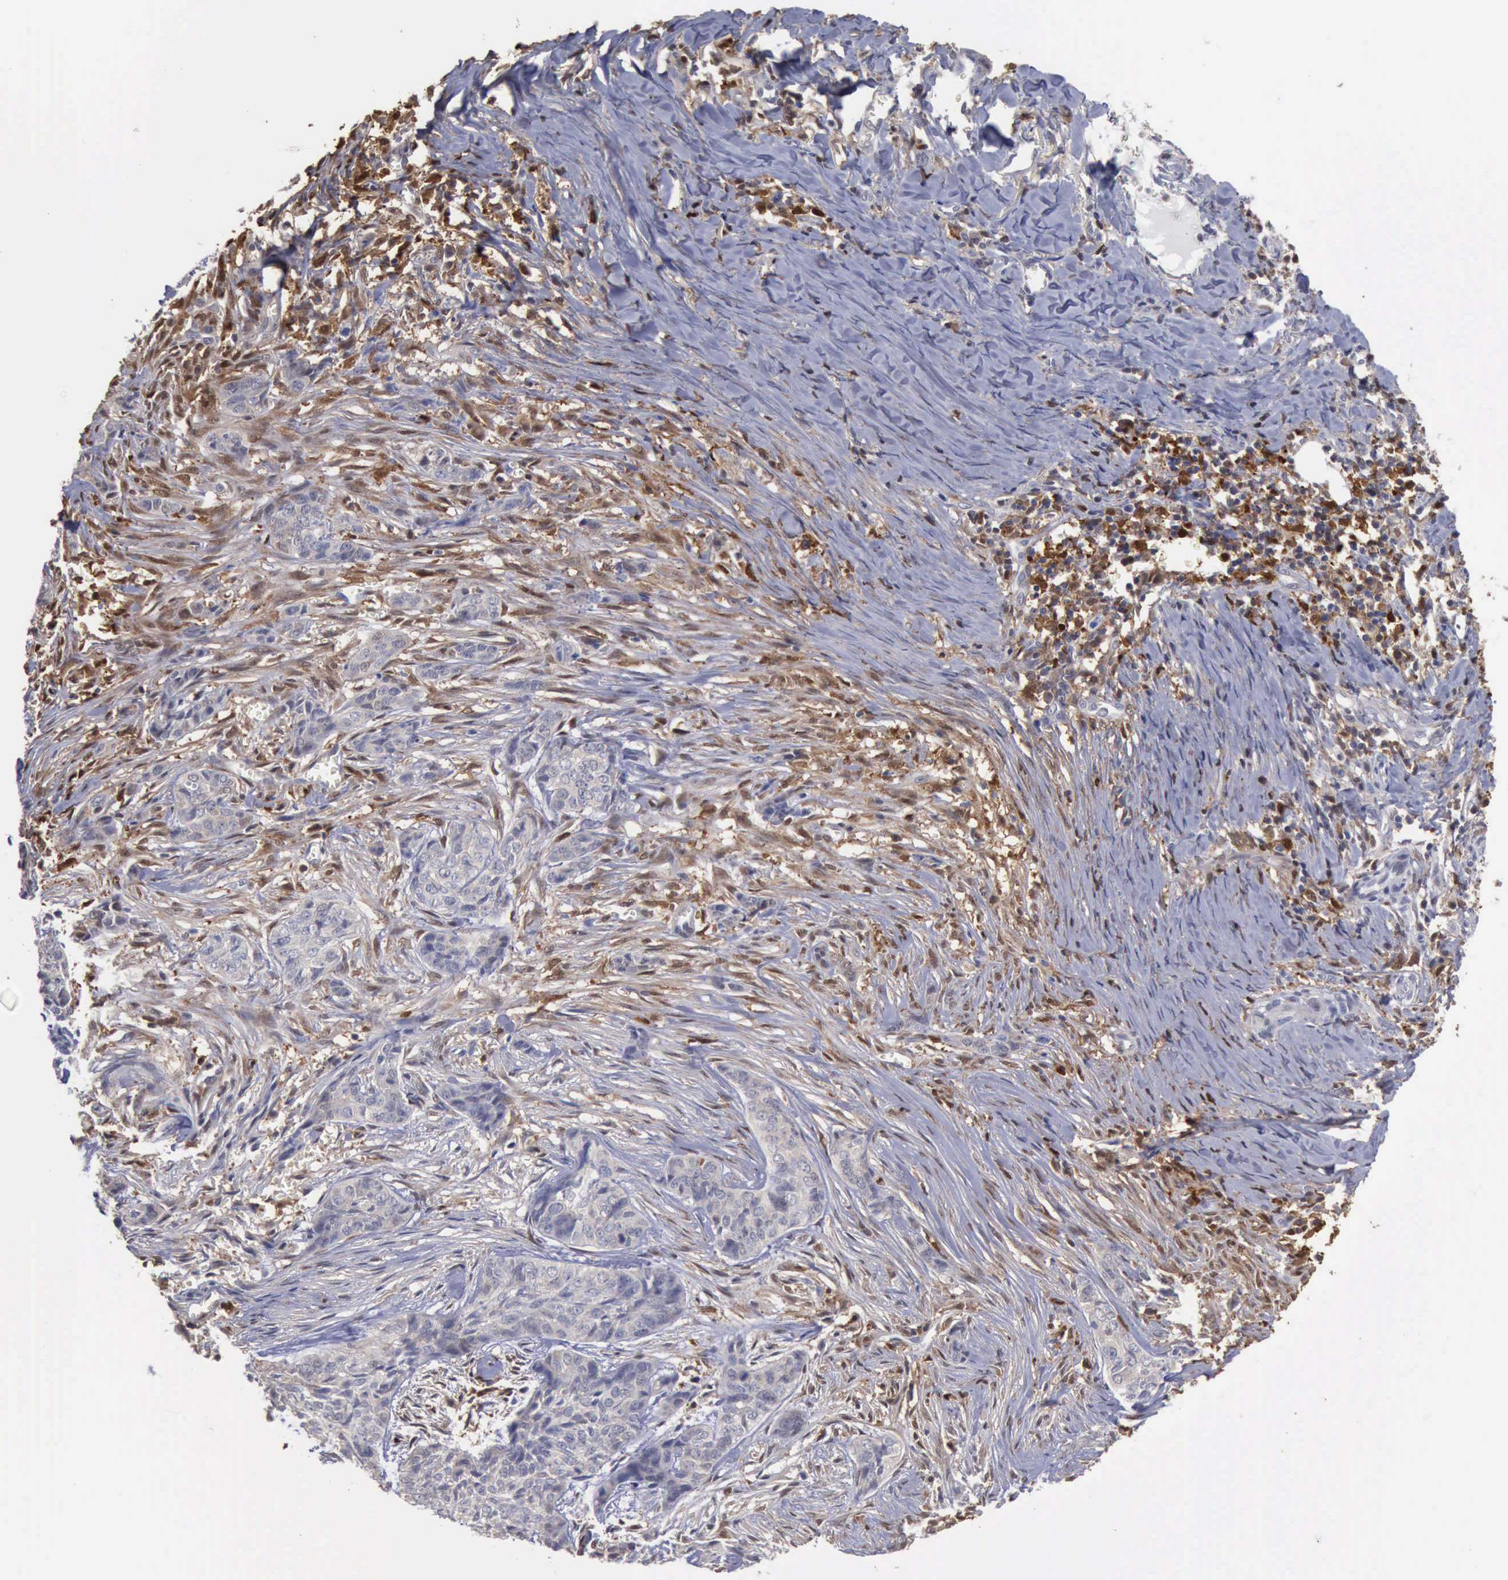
{"staining": {"intensity": "negative", "quantity": "none", "location": "none"}, "tissue": "skin cancer", "cell_type": "Tumor cells", "image_type": "cancer", "snomed": [{"axis": "morphology", "description": "Normal tissue, NOS"}, {"axis": "morphology", "description": "Basal cell carcinoma"}, {"axis": "topography", "description": "Skin"}], "caption": "A high-resolution histopathology image shows immunohistochemistry staining of basal cell carcinoma (skin), which displays no significant positivity in tumor cells.", "gene": "STAT1", "patient": {"sex": "female", "age": 65}}